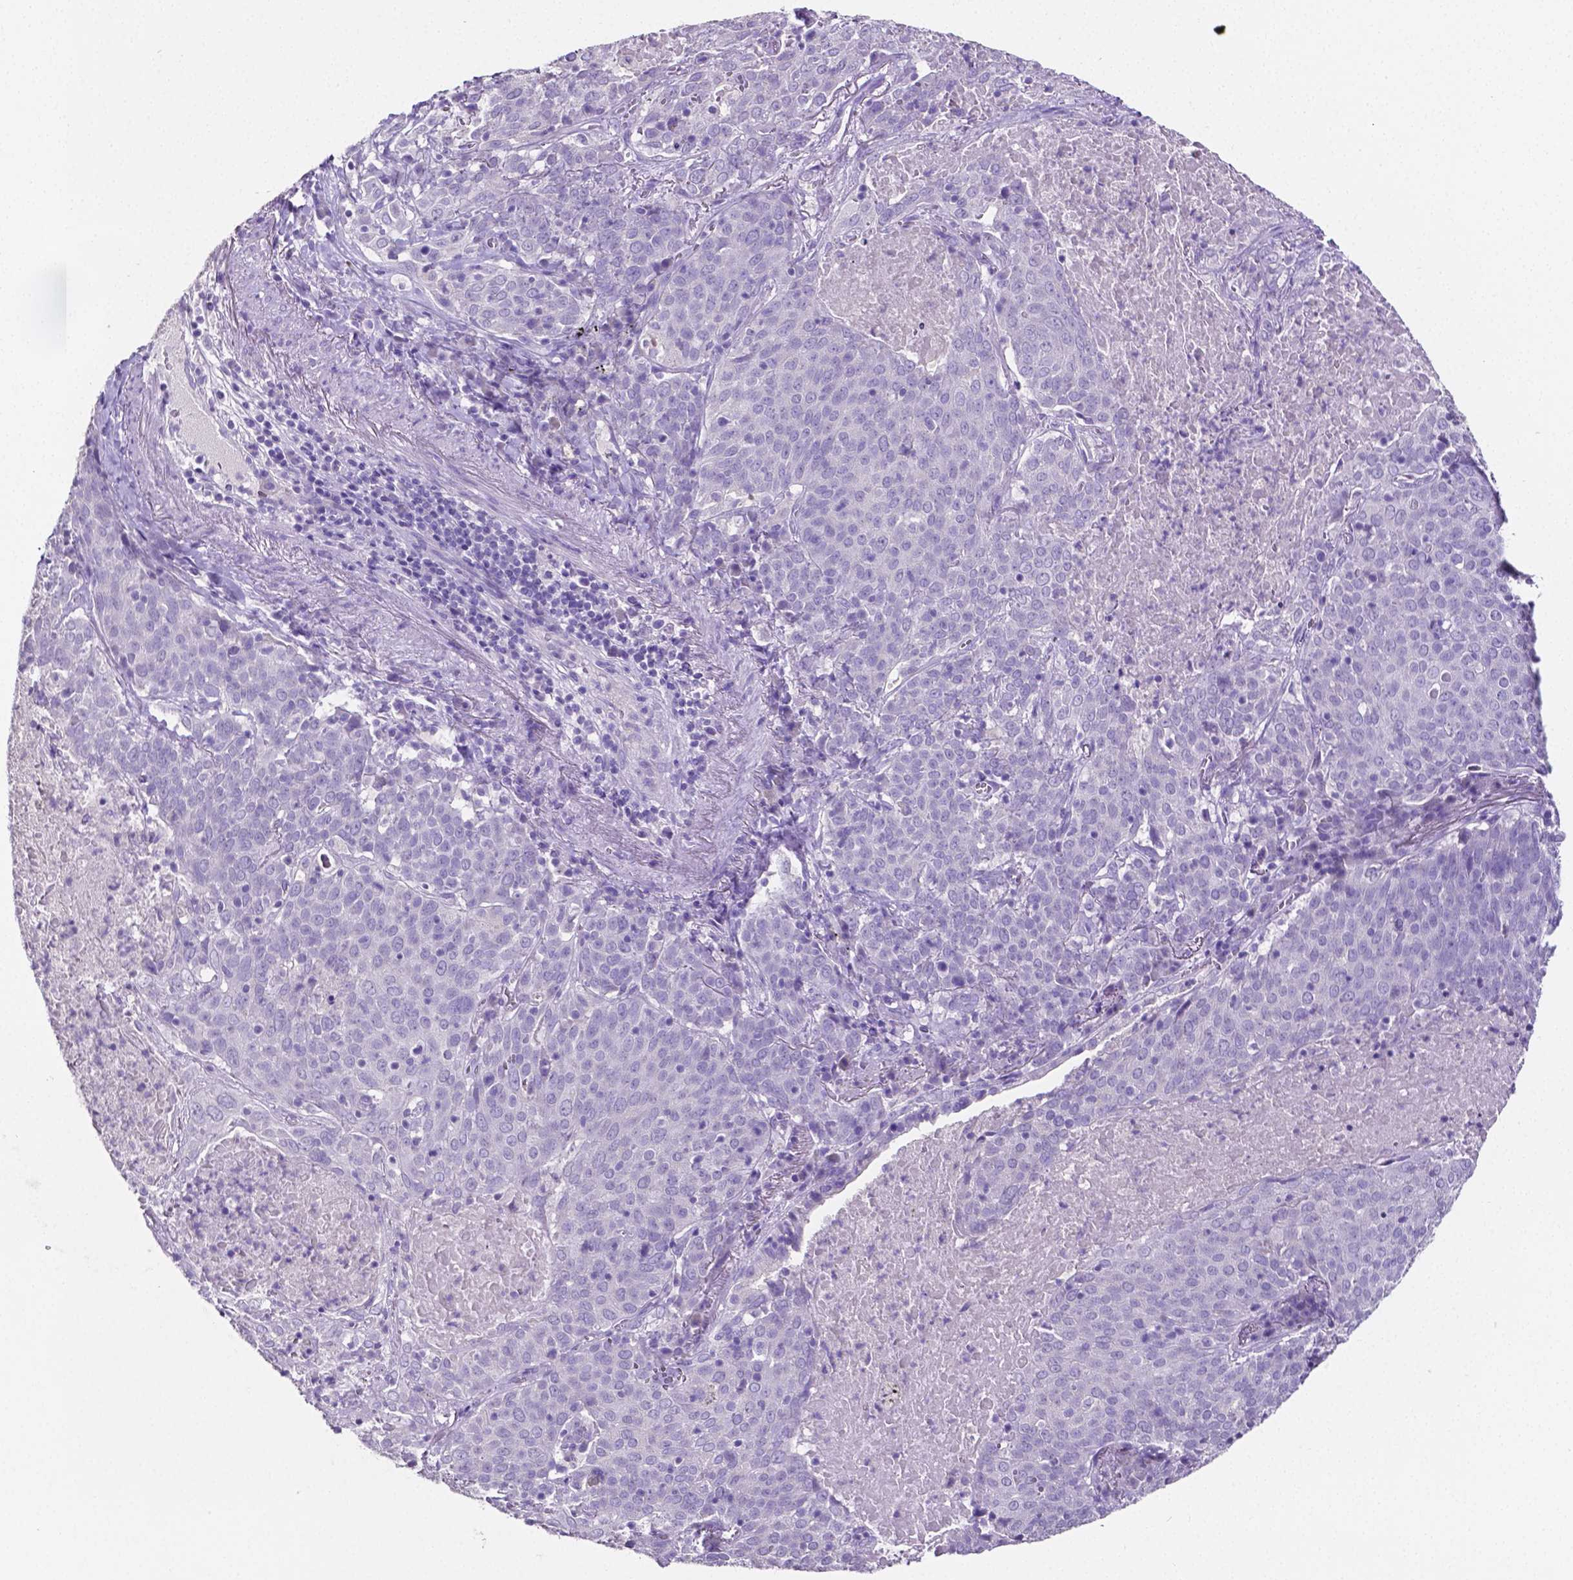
{"staining": {"intensity": "negative", "quantity": "none", "location": "none"}, "tissue": "lung cancer", "cell_type": "Tumor cells", "image_type": "cancer", "snomed": [{"axis": "morphology", "description": "Squamous cell carcinoma, NOS"}, {"axis": "topography", "description": "Lung"}], "caption": "Tumor cells show no significant protein staining in lung cancer.", "gene": "SLC22A2", "patient": {"sex": "male", "age": 82}}